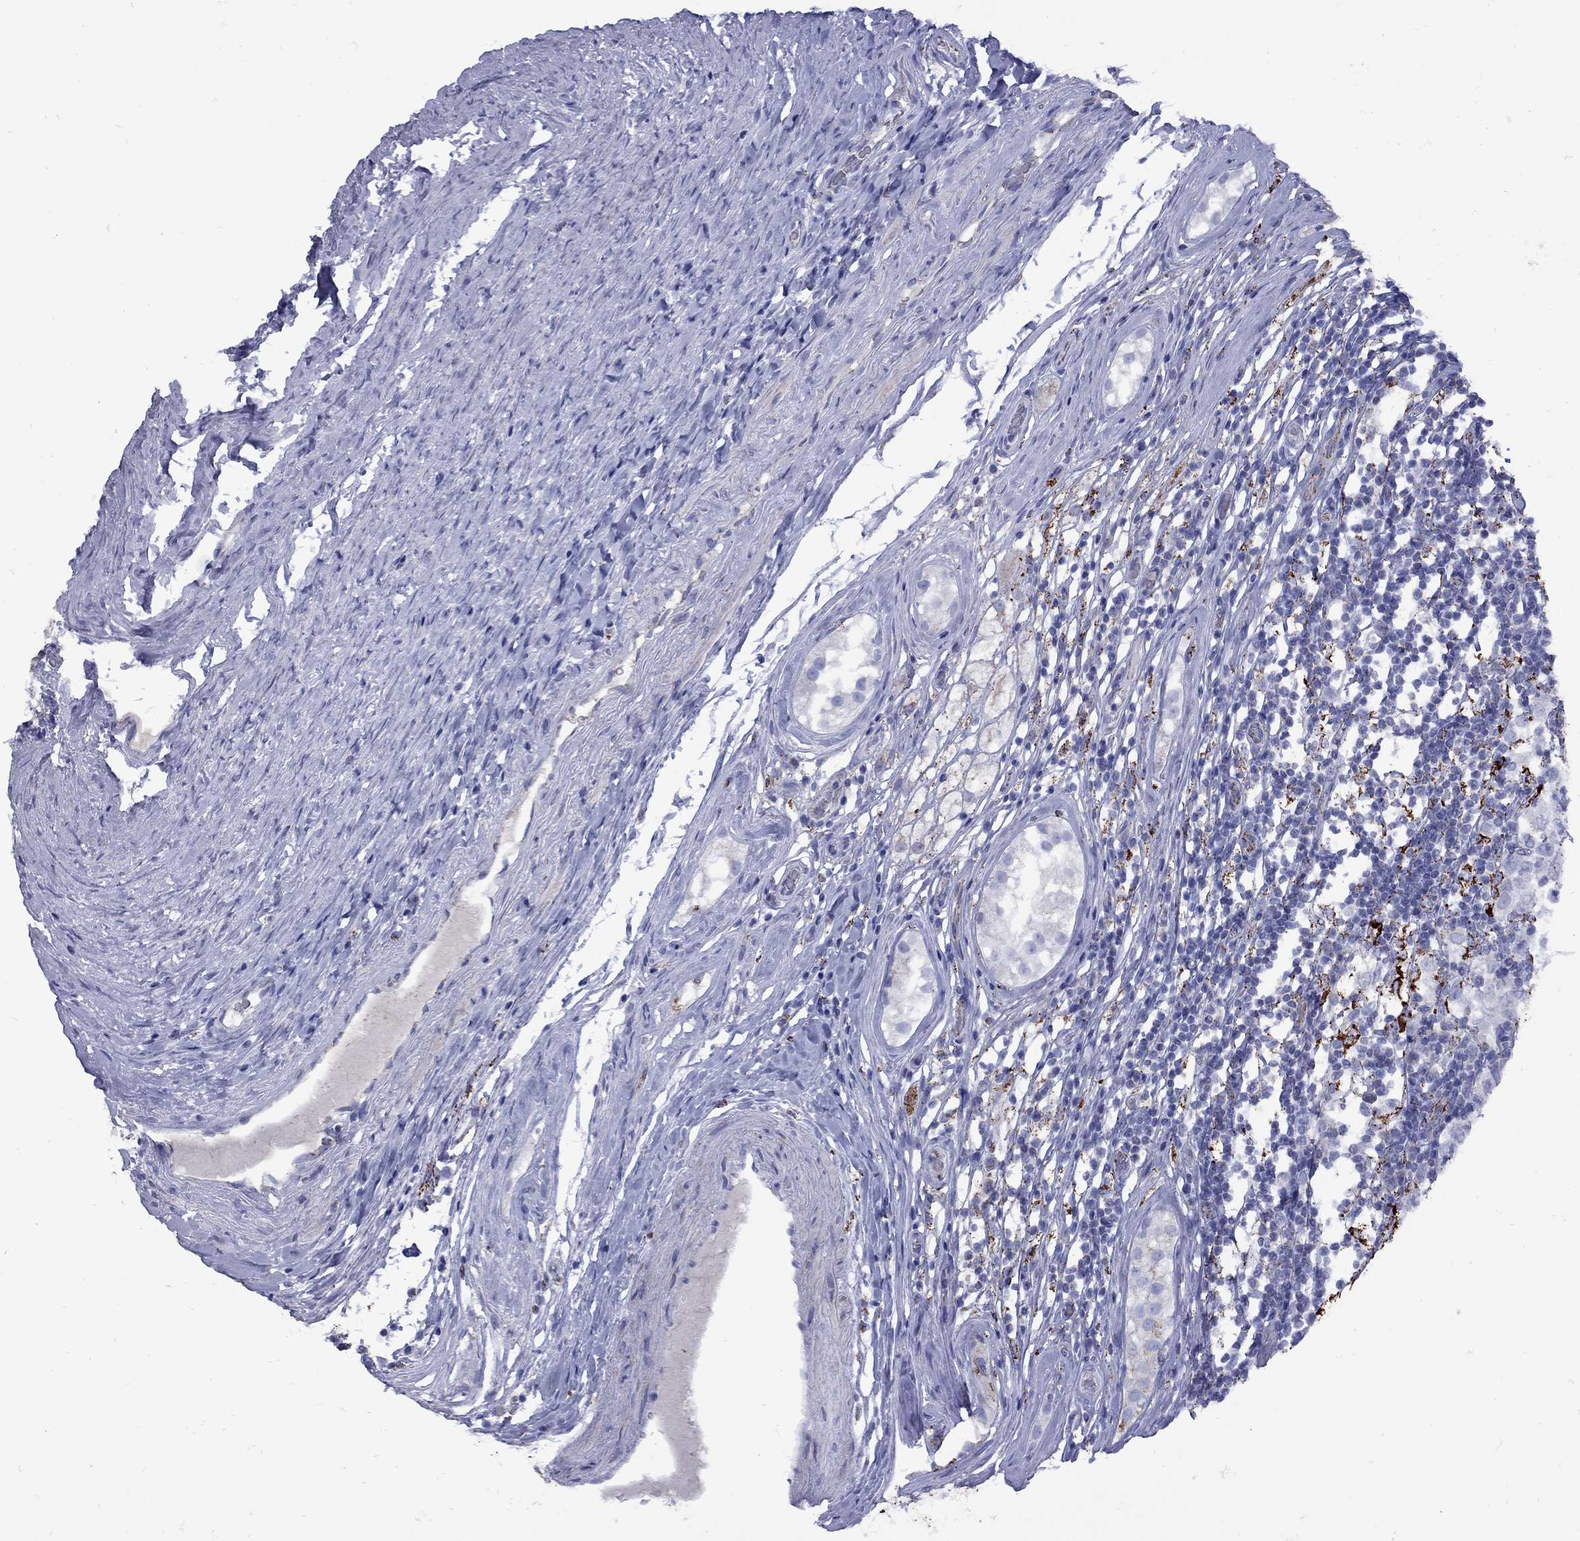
{"staining": {"intensity": "strong", "quantity": "<25%", "location": "cytoplasmic/membranous"}, "tissue": "testis cancer", "cell_type": "Tumor cells", "image_type": "cancer", "snomed": [{"axis": "morphology", "description": "Seminoma, NOS"}, {"axis": "morphology", "description": "Carcinoma, Embryonal, NOS"}, {"axis": "topography", "description": "Testis"}], "caption": "The image reveals immunohistochemical staining of seminoma (testis). There is strong cytoplasmic/membranous expression is identified in approximately <25% of tumor cells.", "gene": "SESTD1", "patient": {"sex": "male", "age": 41}}